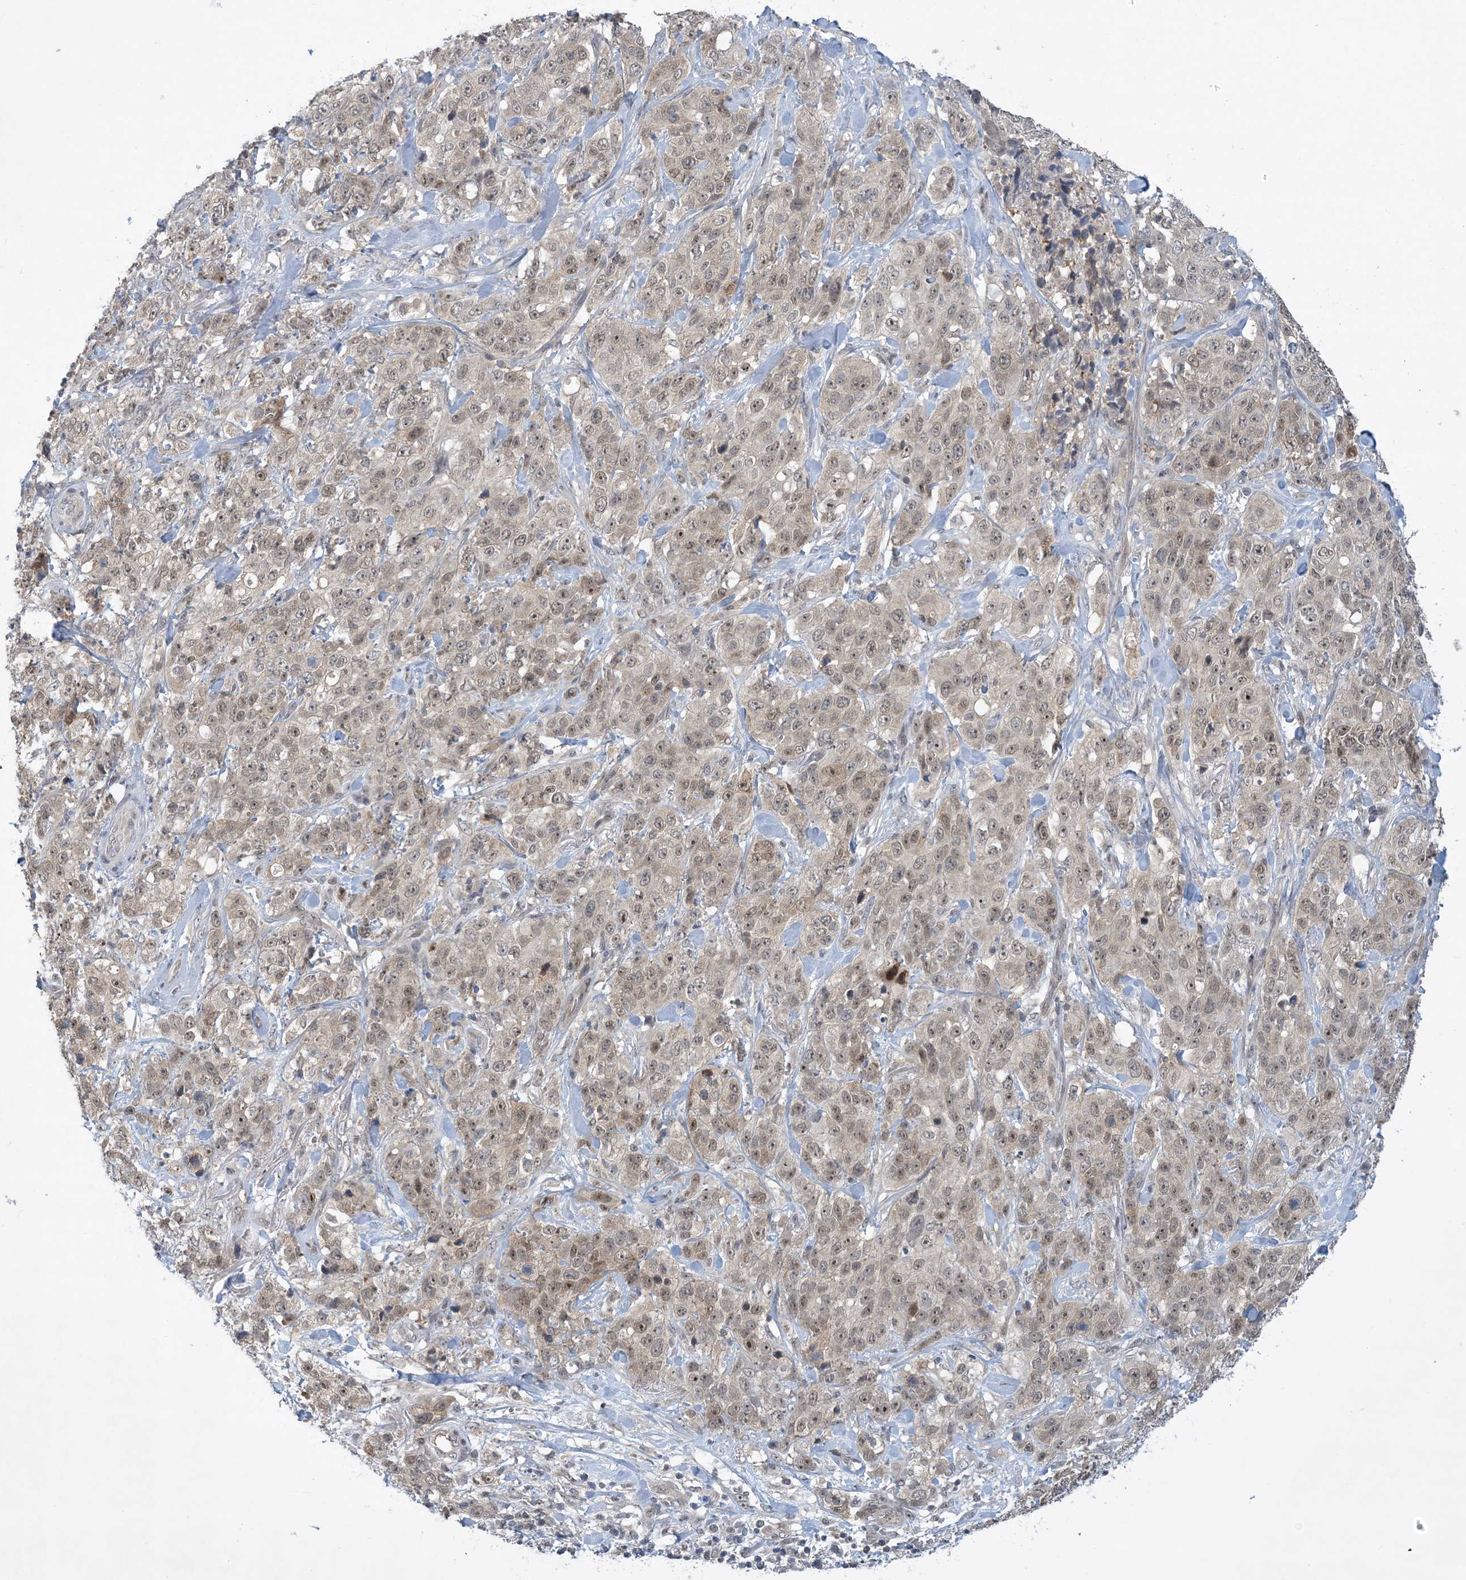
{"staining": {"intensity": "weak", "quantity": ">75%", "location": "nuclear"}, "tissue": "stomach cancer", "cell_type": "Tumor cells", "image_type": "cancer", "snomed": [{"axis": "morphology", "description": "Adenocarcinoma, NOS"}, {"axis": "topography", "description": "Stomach"}], "caption": "This image demonstrates adenocarcinoma (stomach) stained with immunohistochemistry to label a protein in brown. The nuclear of tumor cells show weak positivity for the protein. Nuclei are counter-stained blue.", "gene": "UBE2E1", "patient": {"sex": "male", "age": 48}}